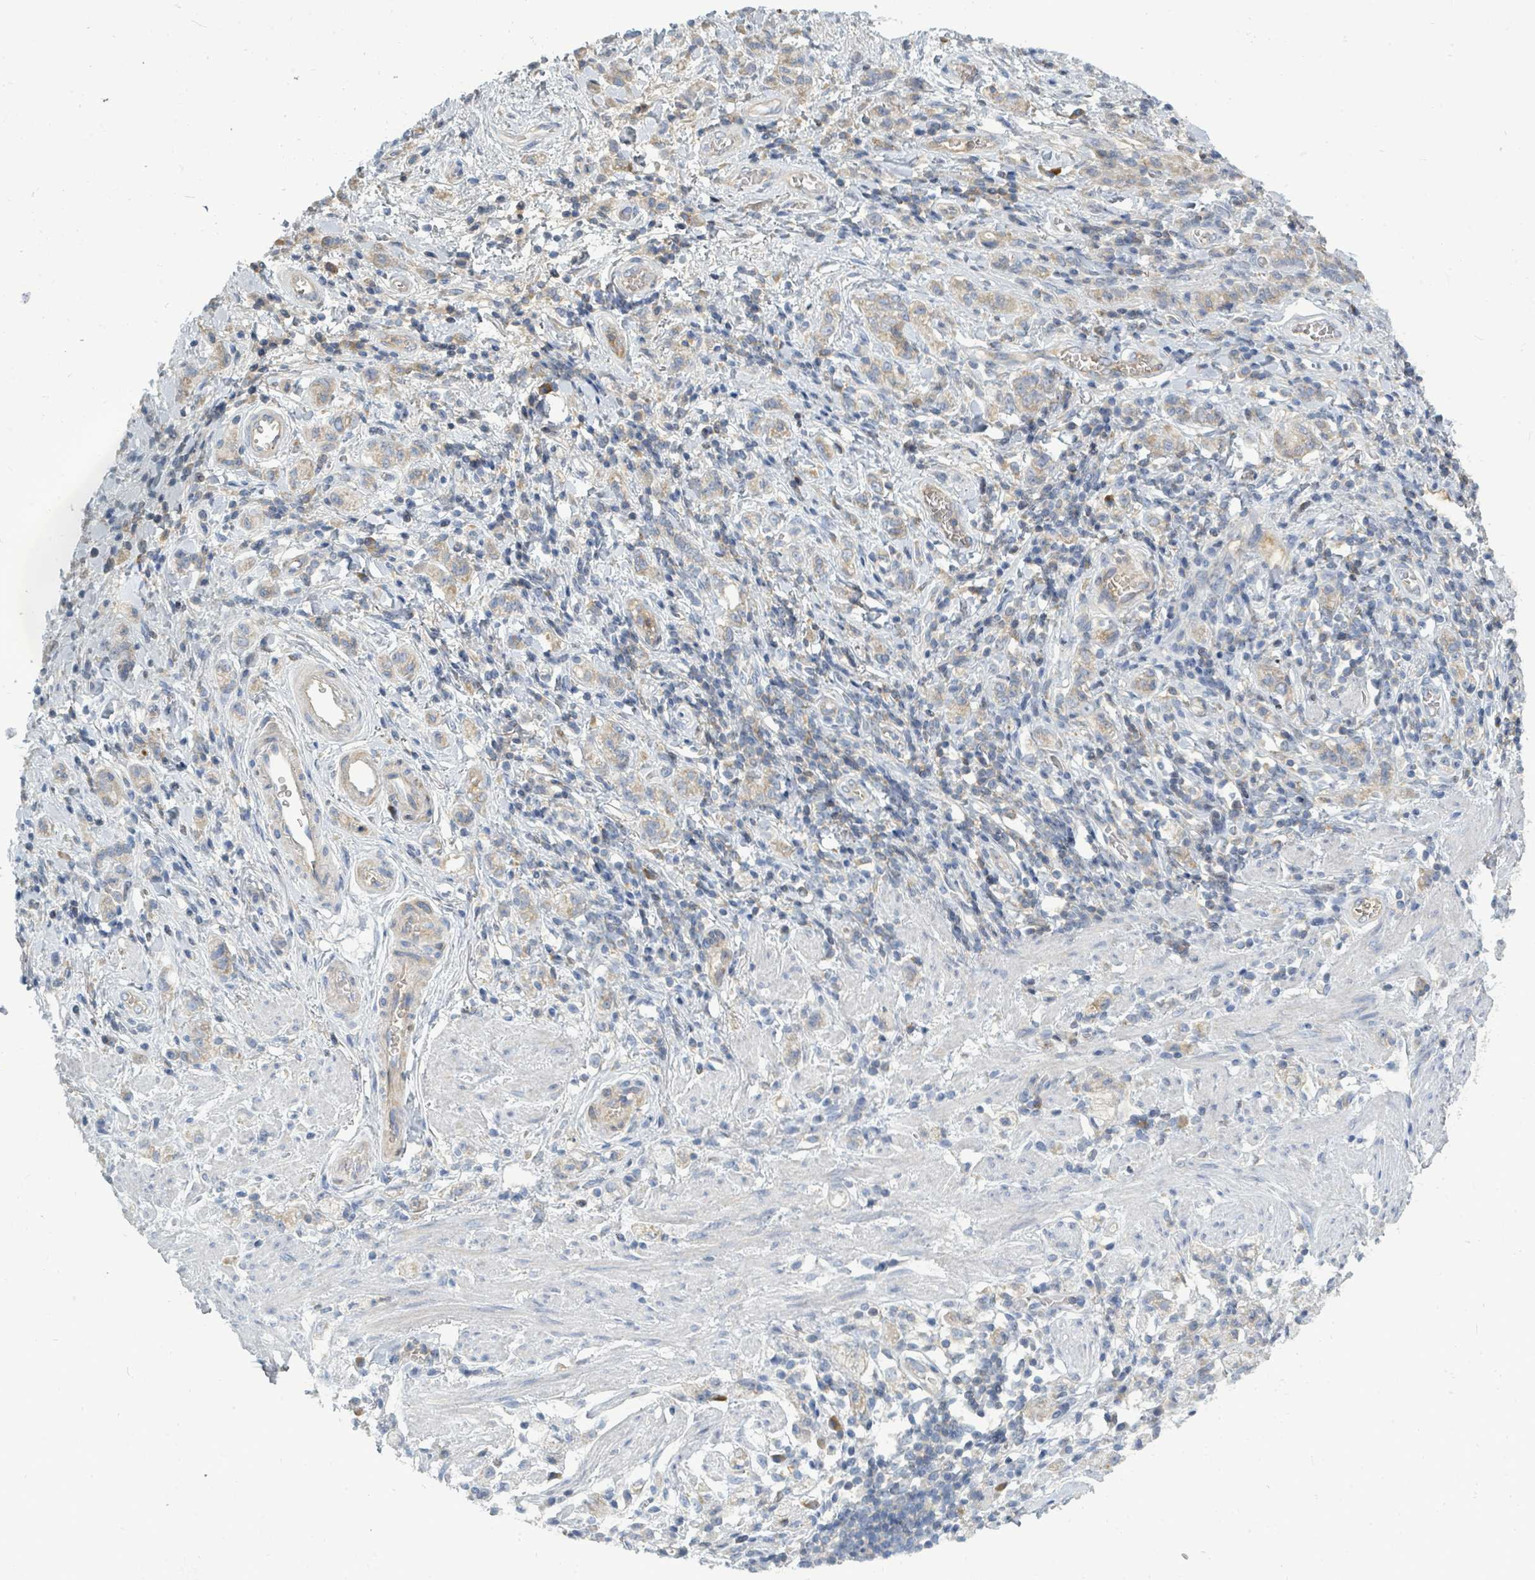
{"staining": {"intensity": "weak", "quantity": "<25%", "location": "cytoplasmic/membranous"}, "tissue": "stomach cancer", "cell_type": "Tumor cells", "image_type": "cancer", "snomed": [{"axis": "morphology", "description": "Adenocarcinoma, NOS"}, {"axis": "topography", "description": "Stomach"}], "caption": "Human adenocarcinoma (stomach) stained for a protein using immunohistochemistry exhibits no staining in tumor cells.", "gene": "SLC25A23", "patient": {"sex": "male", "age": 77}}